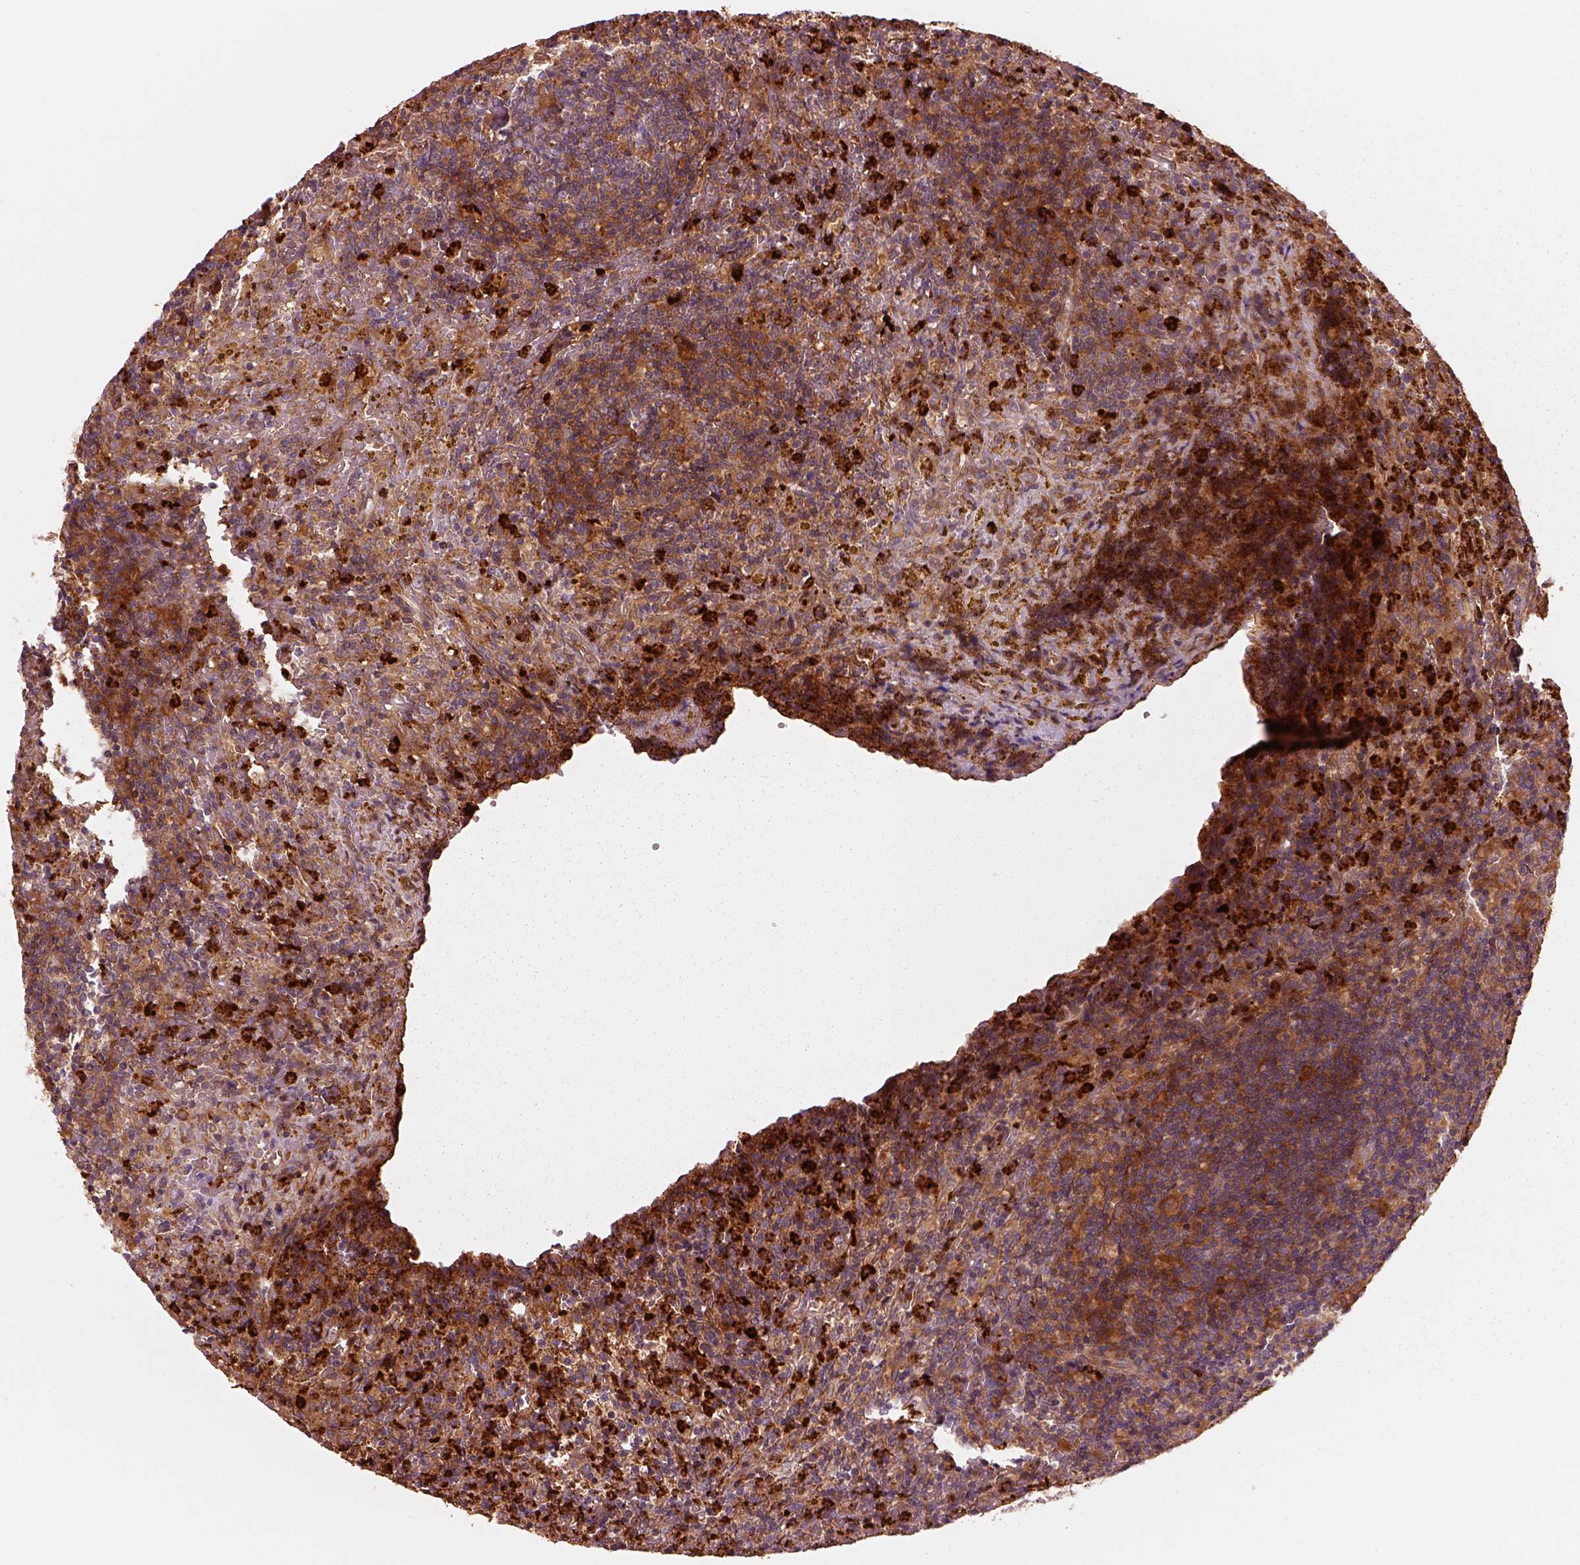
{"staining": {"intensity": "strong", "quantity": ">75%", "location": "cytoplasmic/membranous"}, "tissue": "lymphoma", "cell_type": "Tumor cells", "image_type": "cancer", "snomed": [{"axis": "morphology", "description": "Malignant lymphoma, non-Hodgkin's type, Low grade"}, {"axis": "topography", "description": "Spleen"}], "caption": "Protein staining of low-grade malignant lymphoma, non-Hodgkin's type tissue shows strong cytoplasmic/membranous expression in approximately >75% of tumor cells. The staining was performed using DAB (3,3'-diaminobenzidine), with brown indicating positive protein expression. Nuclei are stained blue with hematoxylin.", "gene": "ASCC2", "patient": {"sex": "female", "age": 70}}